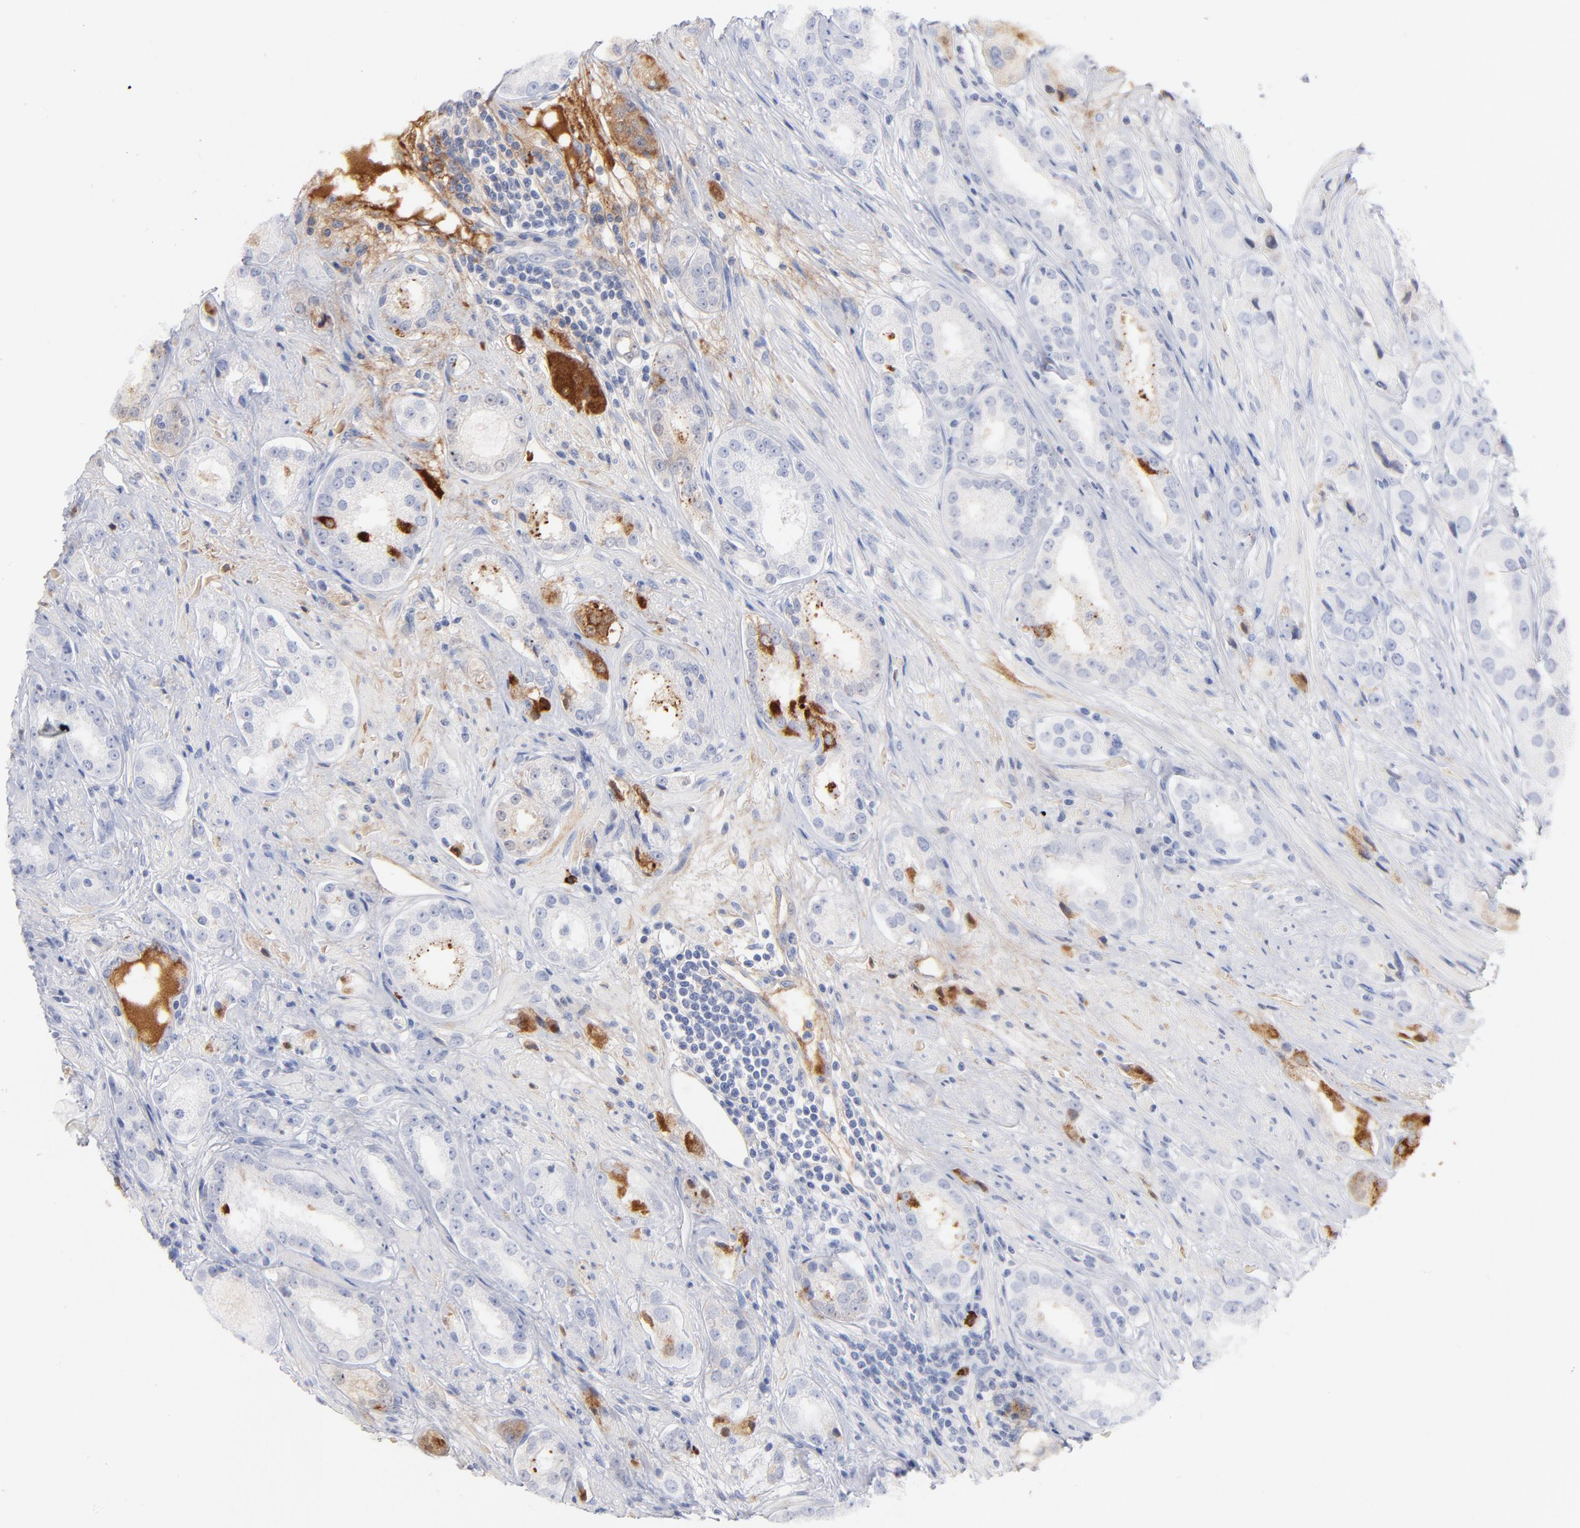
{"staining": {"intensity": "moderate", "quantity": "<25%", "location": "cytoplasmic/membranous"}, "tissue": "prostate cancer", "cell_type": "Tumor cells", "image_type": "cancer", "snomed": [{"axis": "morphology", "description": "Adenocarcinoma, Medium grade"}, {"axis": "topography", "description": "Prostate"}], "caption": "Protein expression analysis of prostate cancer (adenocarcinoma (medium-grade)) exhibits moderate cytoplasmic/membranous positivity in about <25% of tumor cells. (brown staining indicates protein expression, while blue staining denotes nuclei).", "gene": "PLAT", "patient": {"sex": "male", "age": 53}}